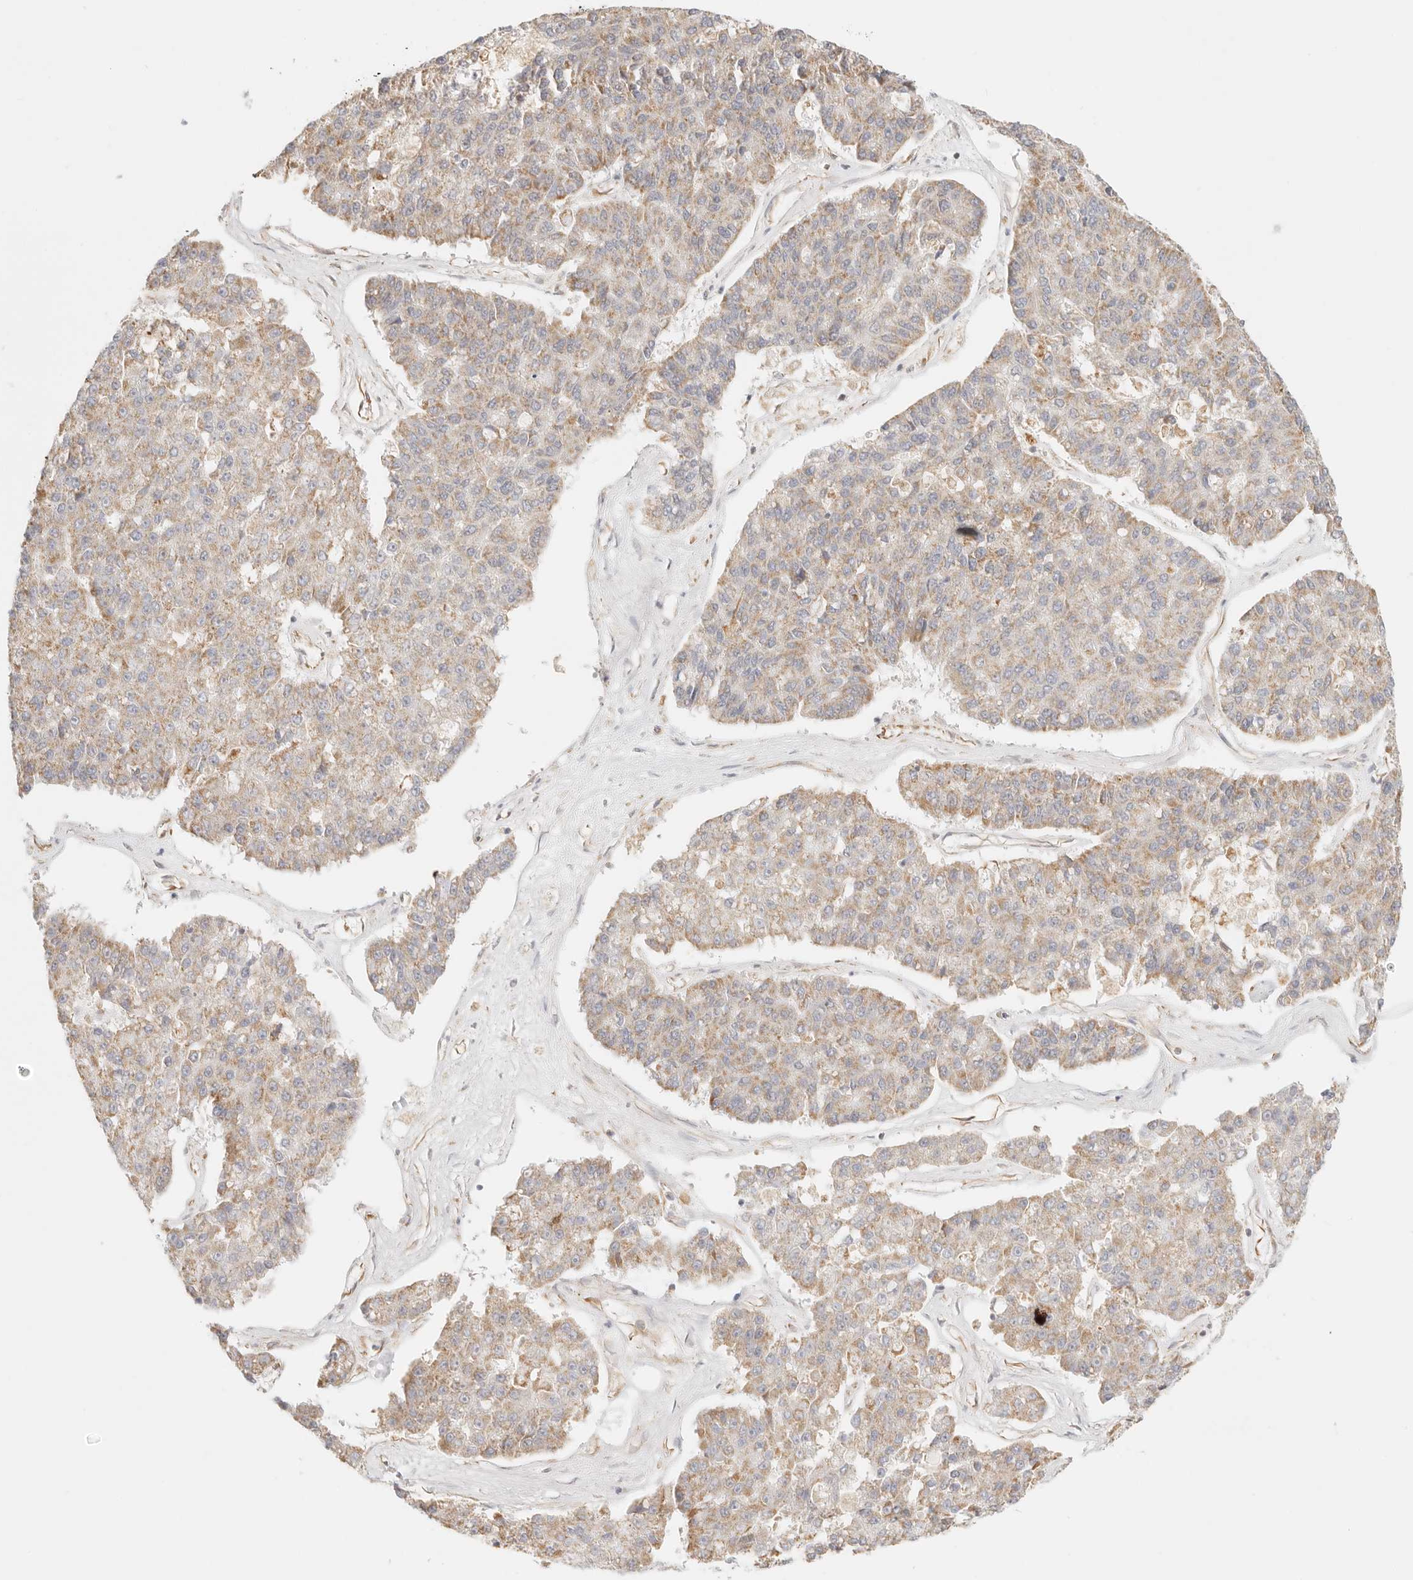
{"staining": {"intensity": "weak", "quantity": ">75%", "location": "cytoplasmic/membranous"}, "tissue": "pancreatic cancer", "cell_type": "Tumor cells", "image_type": "cancer", "snomed": [{"axis": "morphology", "description": "Adenocarcinoma, NOS"}, {"axis": "topography", "description": "Pancreas"}], "caption": "A photomicrograph of human pancreatic cancer stained for a protein shows weak cytoplasmic/membranous brown staining in tumor cells.", "gene": "ZC3H11A", "patient": {"sex": "male", "age": 50}}